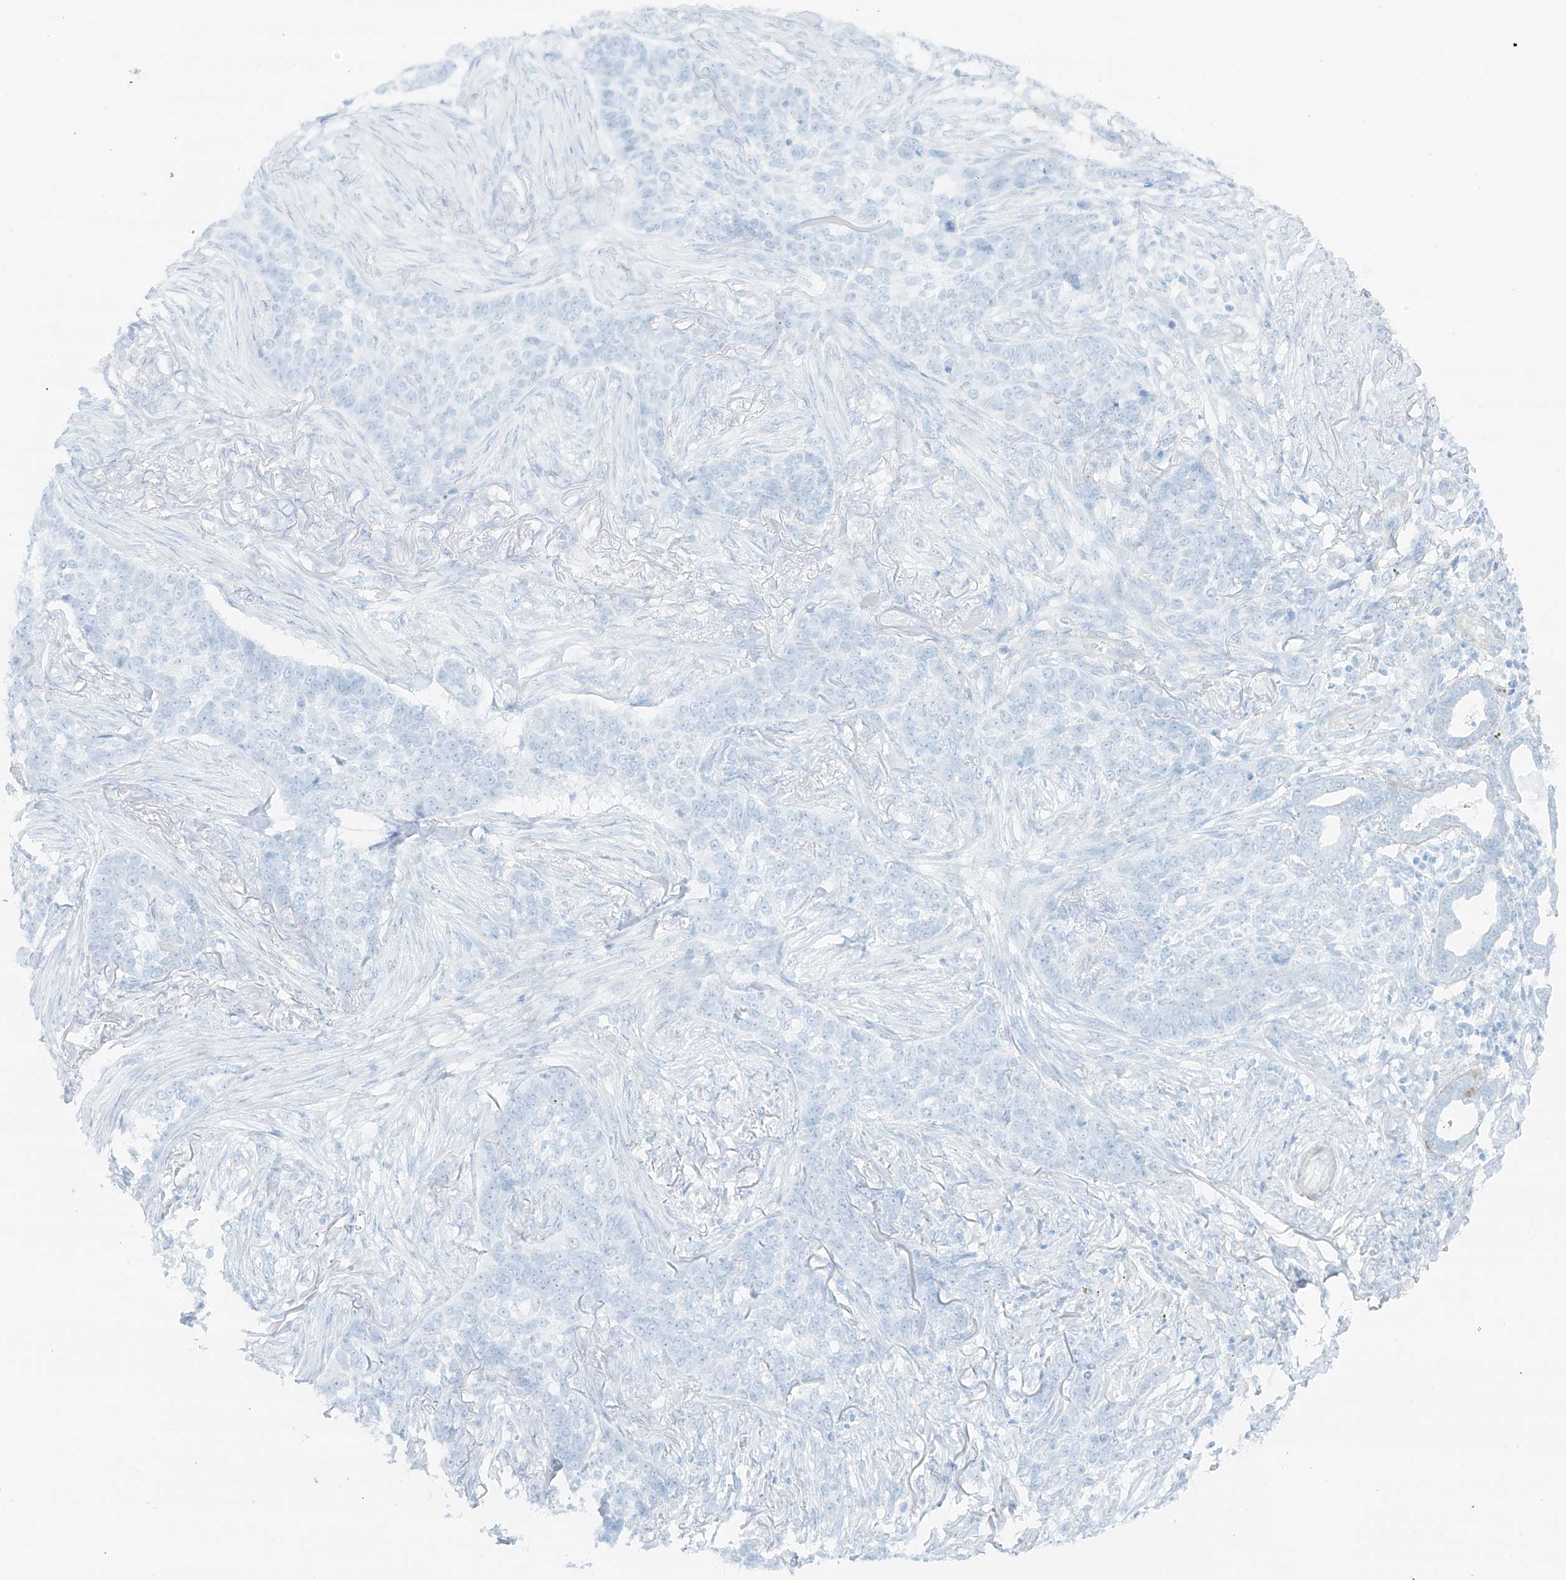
{"staining": {"intensity": "negative", "quantity": "none", "location": "none"}, "tissue": "skin cancer", "cell_type": "Tumor cells", "image_type": "cancer", "snomed": [{"axis": "morphology", "description": "Basal cell carcinoma"}, {"axis": "topography", "description": "Skin"}], "caption": "Immunohistochemical staining of human basal cell carcinoma (skin) shows no significant expression in tumor cells.", "gene": "SMCP", "patient": {"sex": "male", "age": 85}}